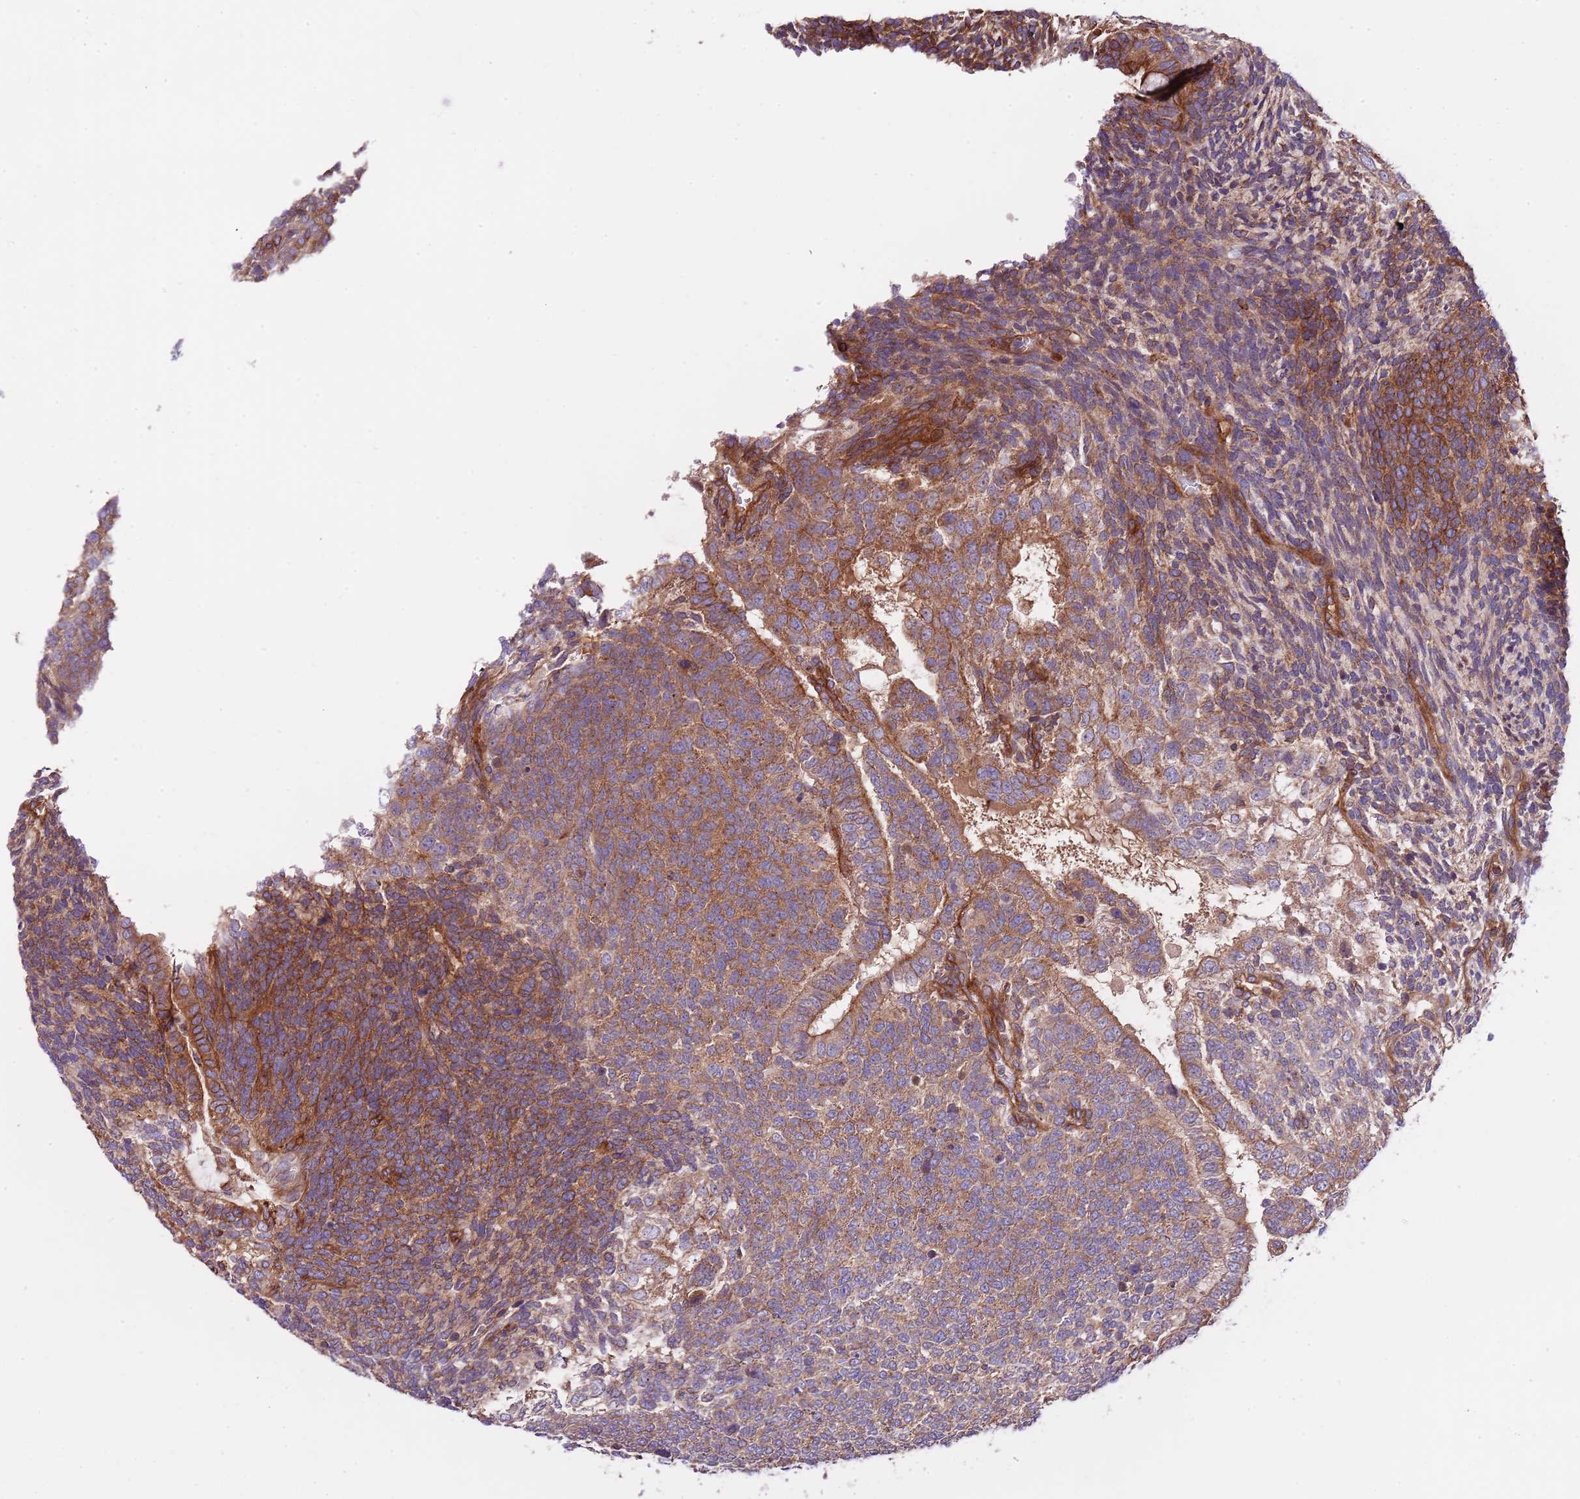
{"staining": {"intensity": "moderate", "quantity": ">75%", "location": "cytoplasmic/membranous"}, "tissue": "testis cancer", "cell_type": "Tumor cells", "image_type": "cancer", "snomed": [{"axis": "morphology", "description": "Carcinoma, Embryonal, NOS"}, {"axis": "topography", "description": "Testis"}], "caption": "About >75% of tumor cells in human testis embryonal carcinoma show moderate cytoplasmic/membranous protein positivity as visualized by brown immunohistochemical staining.", "gene": "DOCK6", "patient": {"sex": "male", "age": 23}}